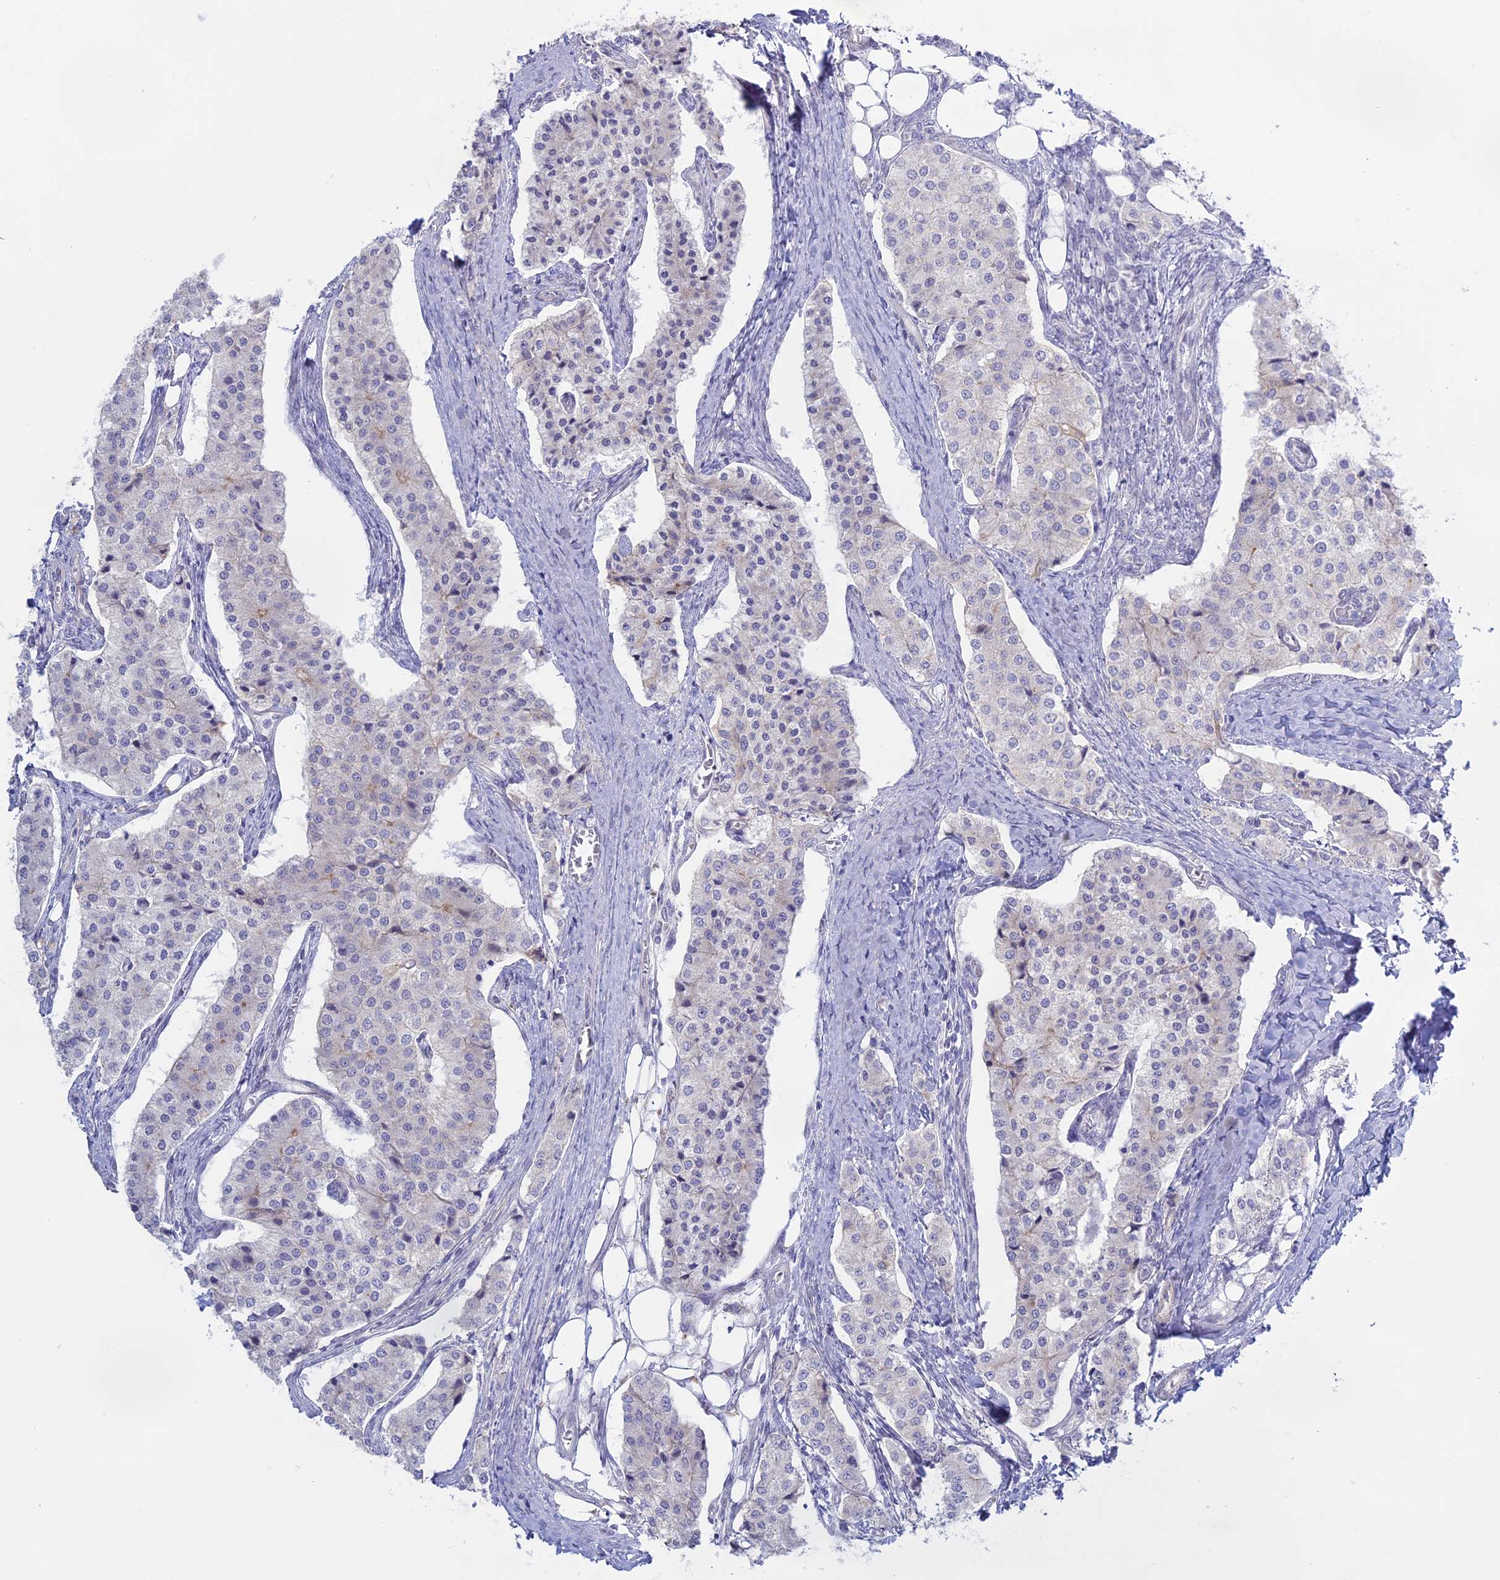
{"staining": {"intensity": "negative", "quantity": "none", "location": "none"}, "tissue": "carcinoid", "cell_type": "Tumor cells", "image_type": "cancer", "snomed": [{"axis": "morphology", "description": "Carcinoid, malignant, NOS"}, {"axis": "topography", "description": "Colon"}], "caption": "Immunohistochemistry histopathology image of neoplastic tissue: human carcinoid stained with DAB exhibits no significant protein positivity in tumor cells.", "gene": "MYO5B", "patient": {"sex": "female", "age": 52}}